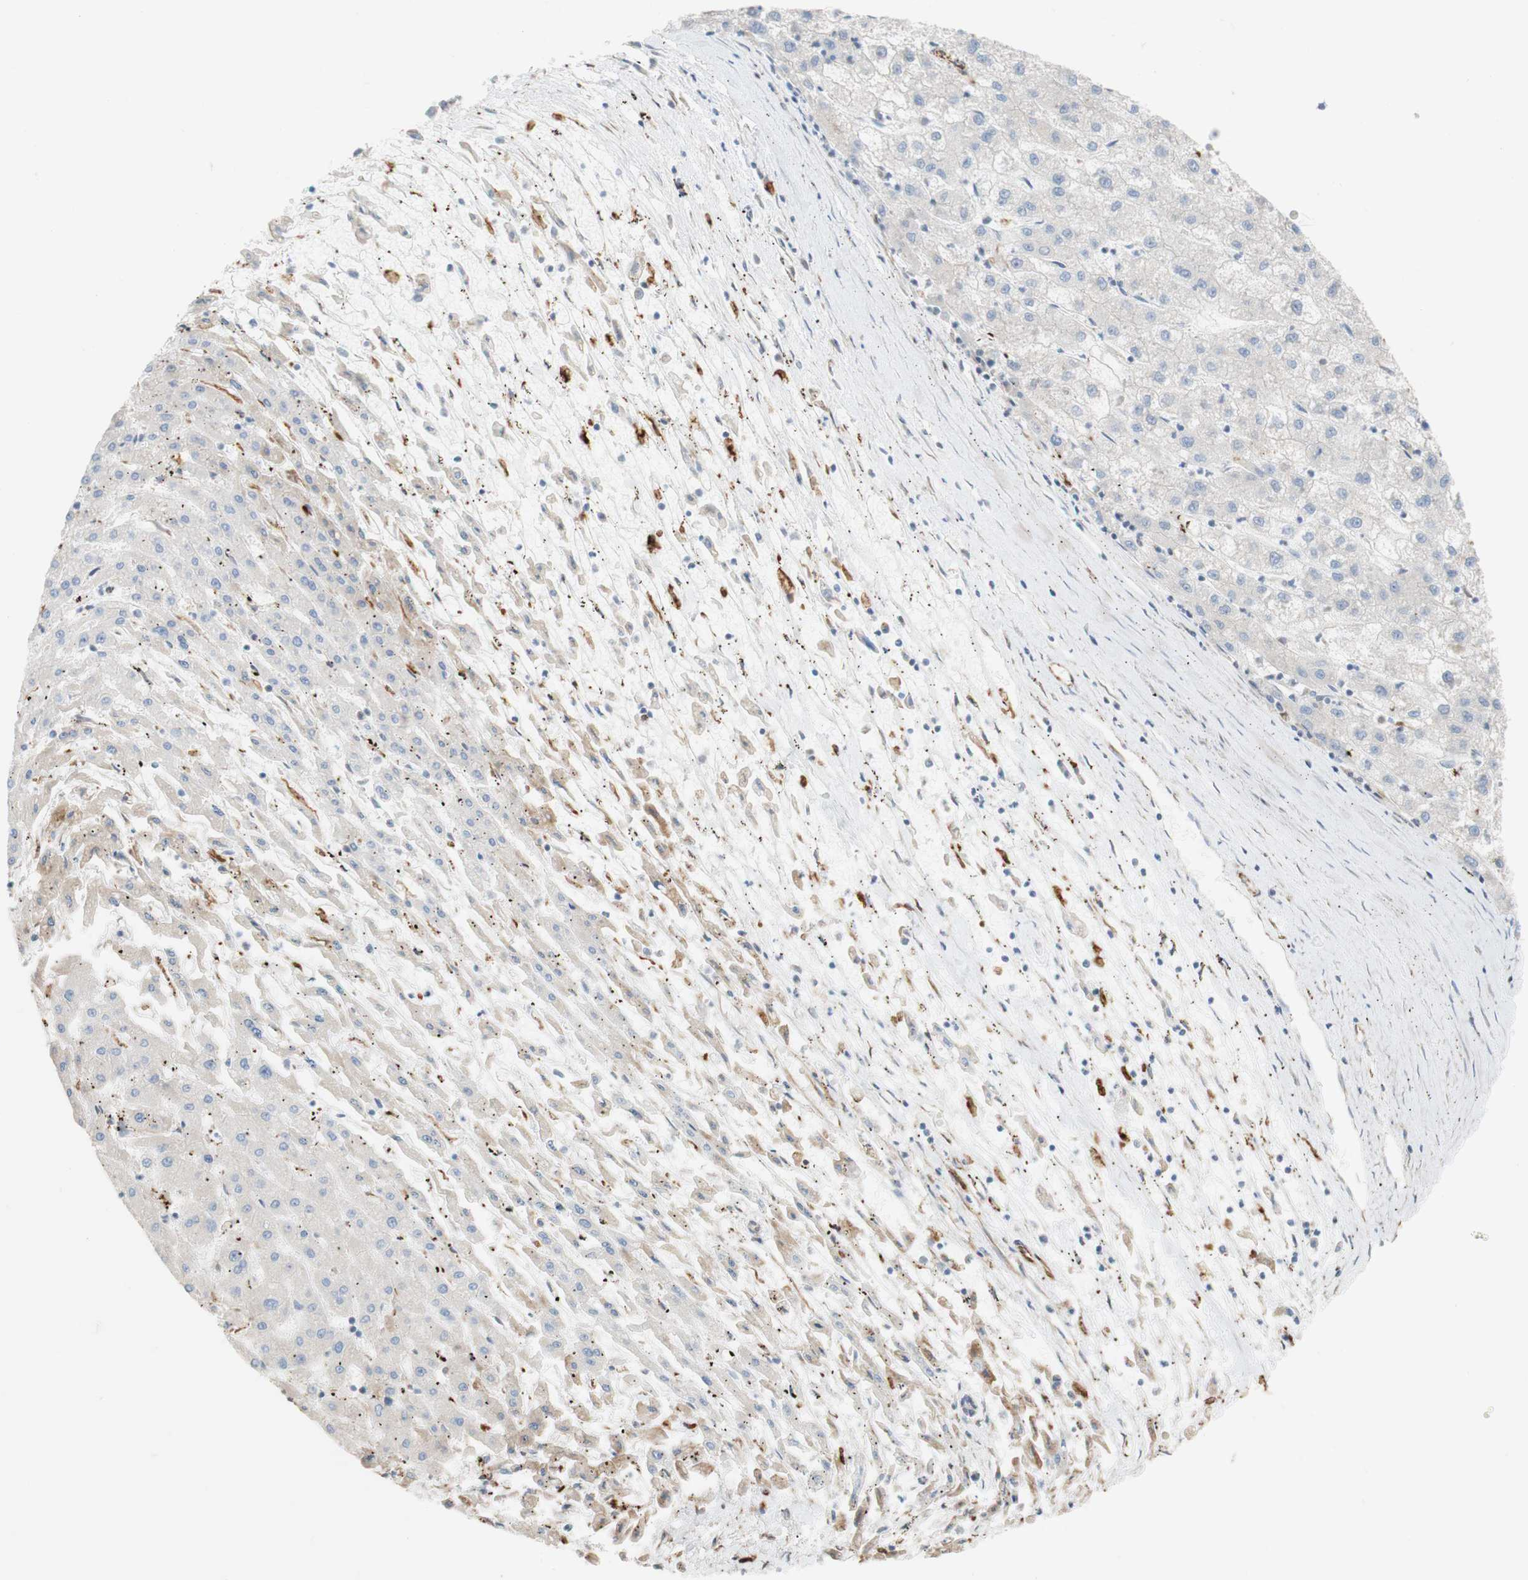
{"staining": {"intensity": "weak", "quantity": "<25%", "location": "cytoplasmic/membranous"}, "tissue": "liver cancer", "cell_type": "Tumor cells", "image_type": "cancer", "snomed": [{"axis": "morphology", "description": "Carcinoma, Hepatocellular, NOS"}, {"axis": "topography", "description": "Liver"}], "caption": "Immunohistochemical staining of liver cancer shows no significant staining in tumor cells. The staining was performed using DAB (3,3'-diaminobenzidine) to visualize the protein expression in brown, while the nuclei were stained in blue with hematoxylin (Magnification: 20x).", "gene": "C1orf43", "patient": {"sex": "male", "age": 72}}